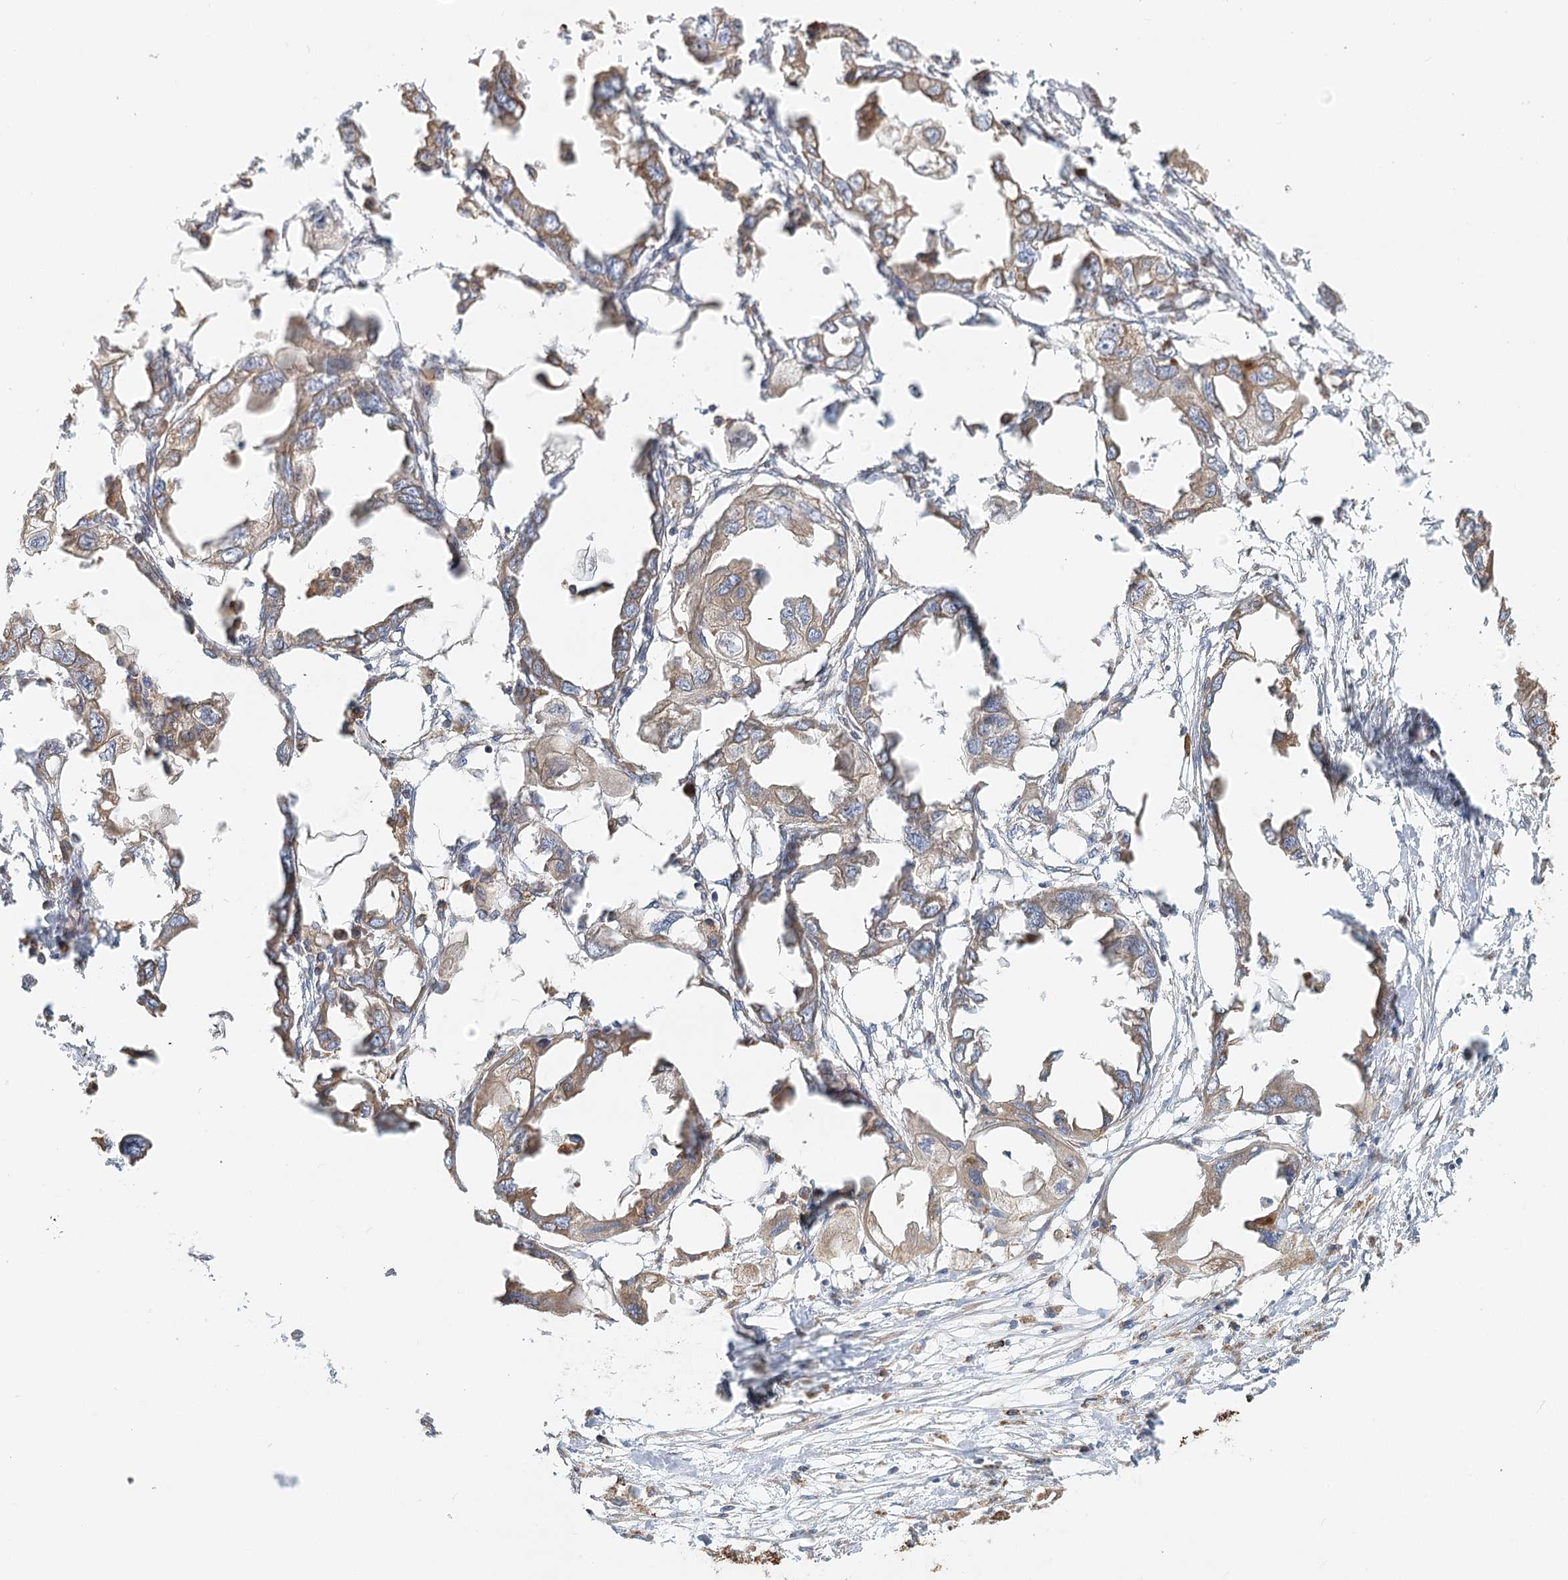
{"staining": {"intensity": "weak", "quantity": "25%-75%", "location": "cytoplasmic/membranous"}, "tissue": "endometrial cancer", "cell_type": "Tumor cells", "image_type": "cancer", "snomed": [{"axis": "morphology", "description": "Adenocarcinoma, NOS"}, {"axis": "morphology", "description": "Adenocarcinoma, metastatic, NOS"}, {"axis": "topography", "description": "Adipose tissue"}, {"axis": "topography", "description": "Endometrium"}], "caption": "A histopathology image of human endometrial metastatic adenocarcinoma stained for a protein demonstrates weak cytoplasmic/membranous brown staining in tumor cells. The staining is performed using DAB brown chromogen to label protein expression. The nuclei are counter-stained blue using hematoxylin.", "gene": "TAS1R1", "patient": {"sex": "female", "age": 67}}